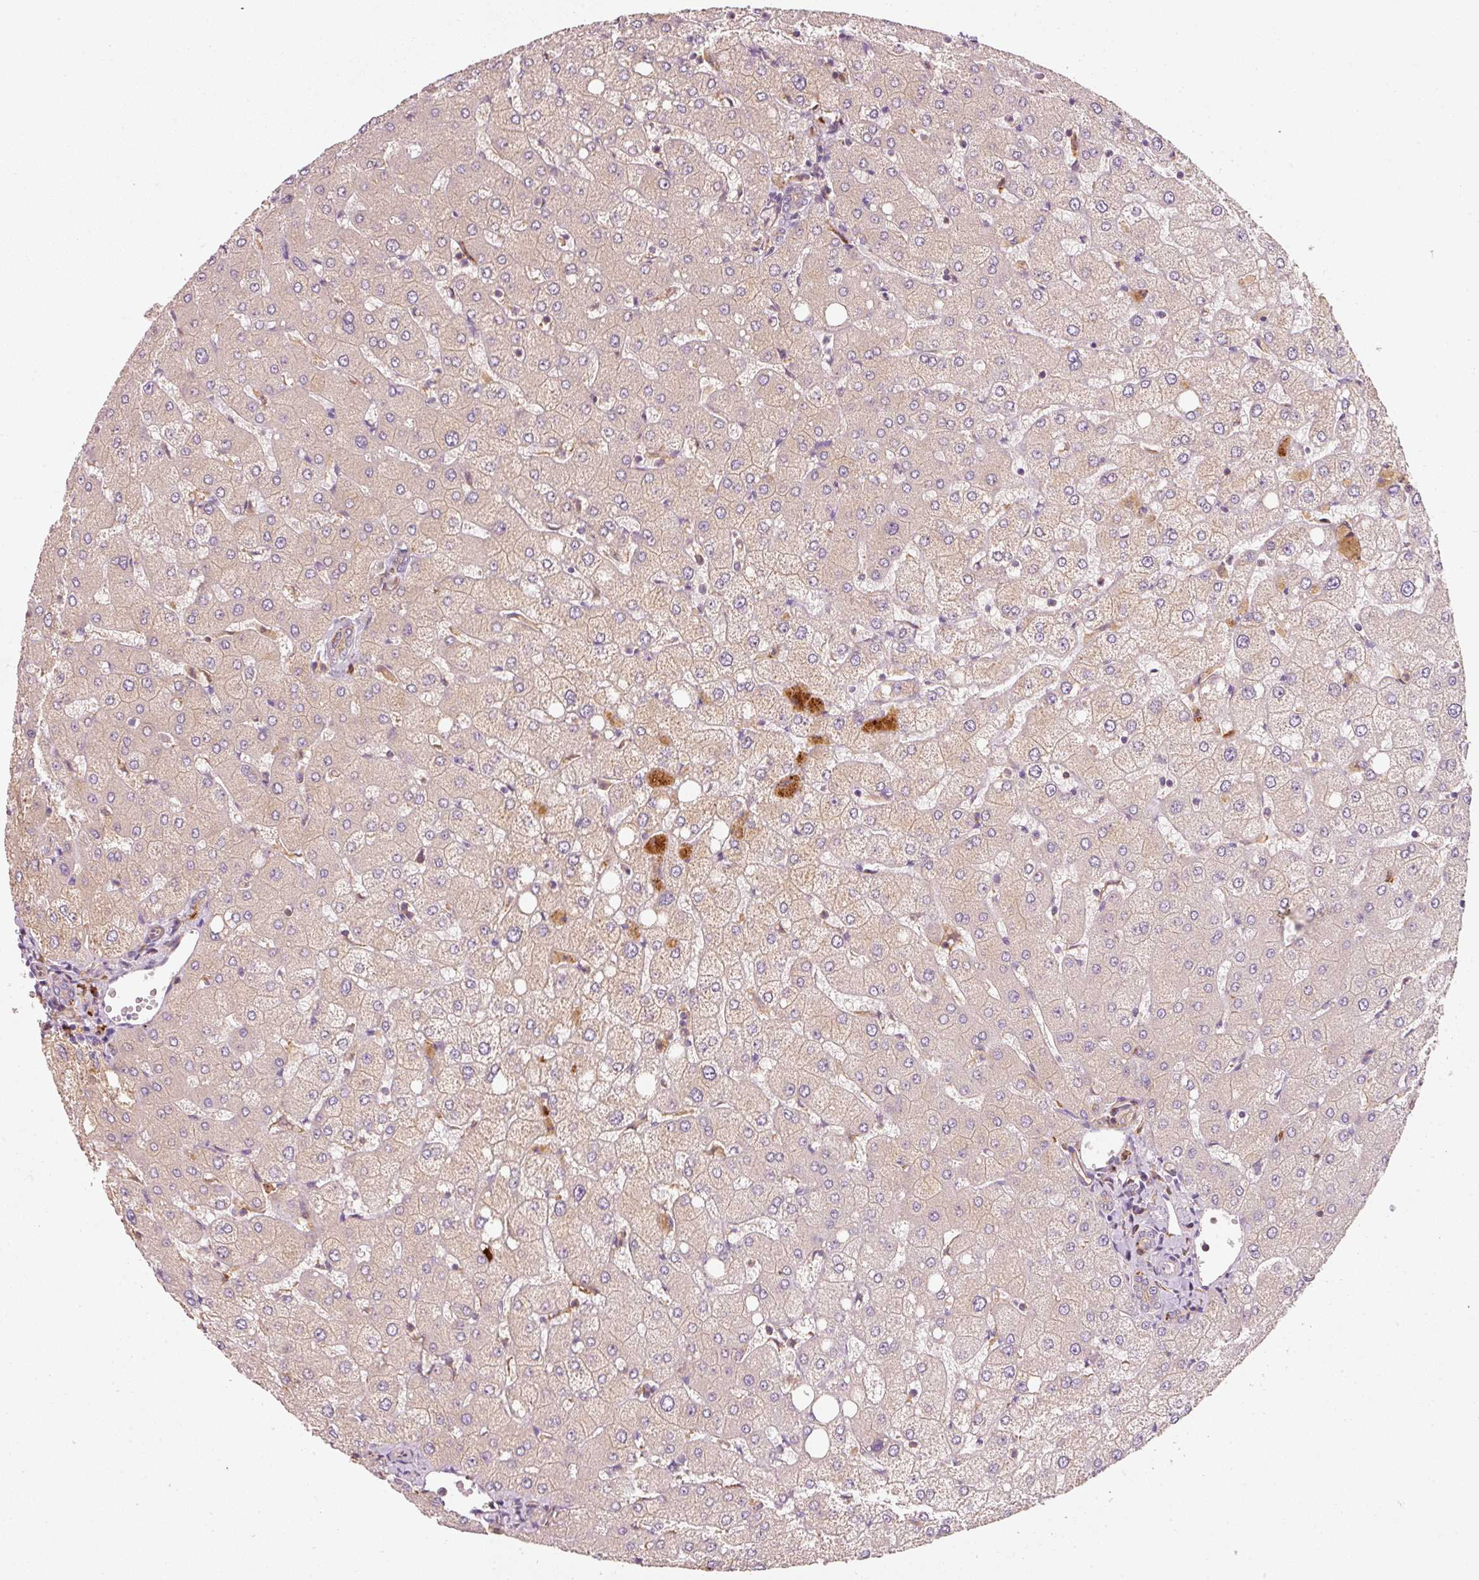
{"staining": {"intensity": "negative", "quantity": "none", "location": "none"}, "tissue": "liver", "cell_type": "Cholangiocytes", "image_type": "normal", "snomed": [{"axis": "morphology", "description": "Normal tissue, NOS"}, {"axis": "topography", "description": "Liver"}], "caption": "An IHC photomicrograph of benign liver is shown. There is no staining in cholangiocytes of liver. (Brightfield microscopy of DAB immunohistochemistry at high magnification).", "gene": "IQGAP2", "patient": {"sex": "female", "age": 54}}